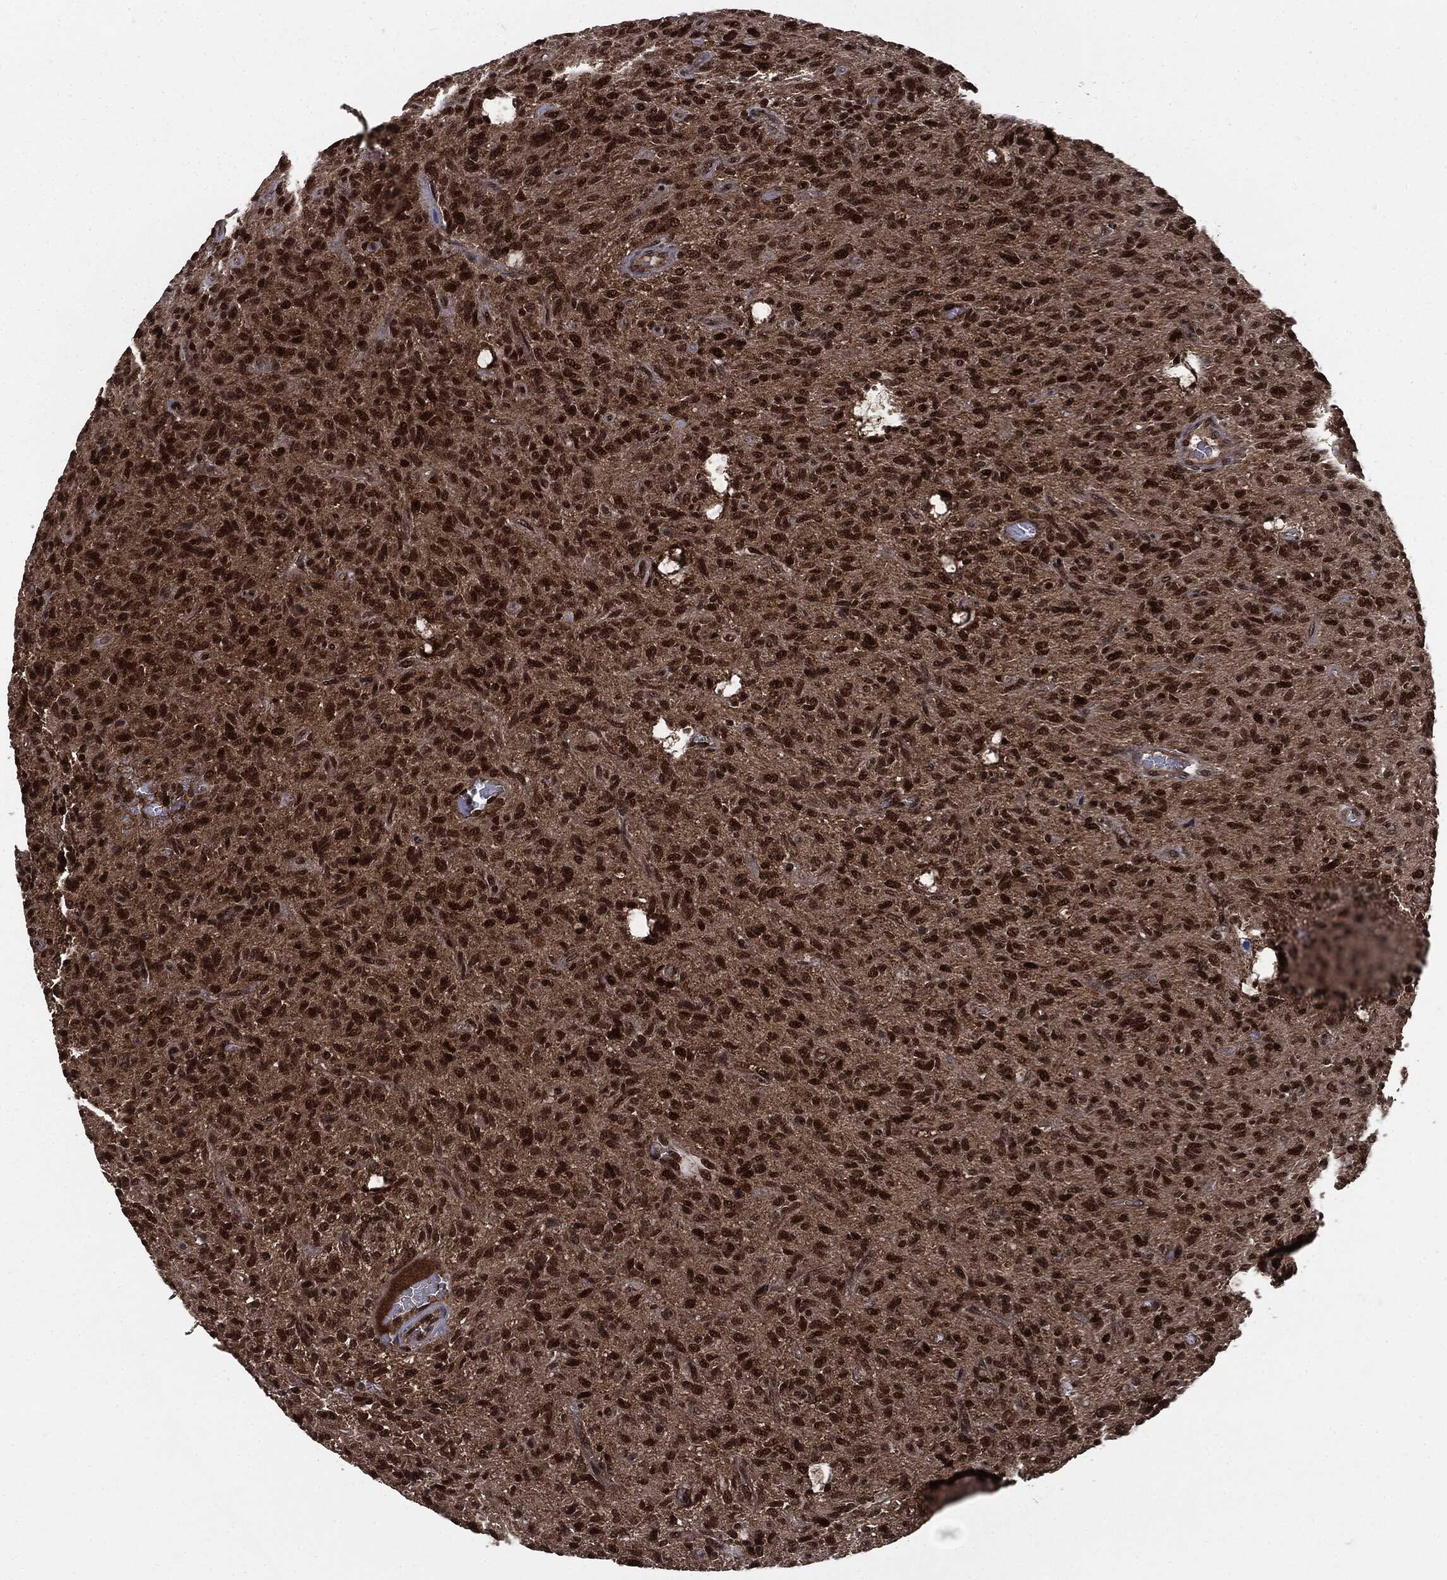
{"staining": {"intensity": "strong", "quantity": ">75%", "location": "nuclear"}, "tissue": "glioma", "cell_type": "Tumor cells", "image_type": "cancer", "snomed": [{"axis": "morphology", "description": "Glioma, malignant, High grade"}, {"axis": "topography", "description": "Brain"}], "caption": "An IHC histopathology image of tumor tissue is shown. Protein staining in brown highlights strong nuclear positivity in glioma within tumor cells. Nuclei are stained in blue.", "gene": "PTPA", "patient": {"sex": "male", "age": 64}}